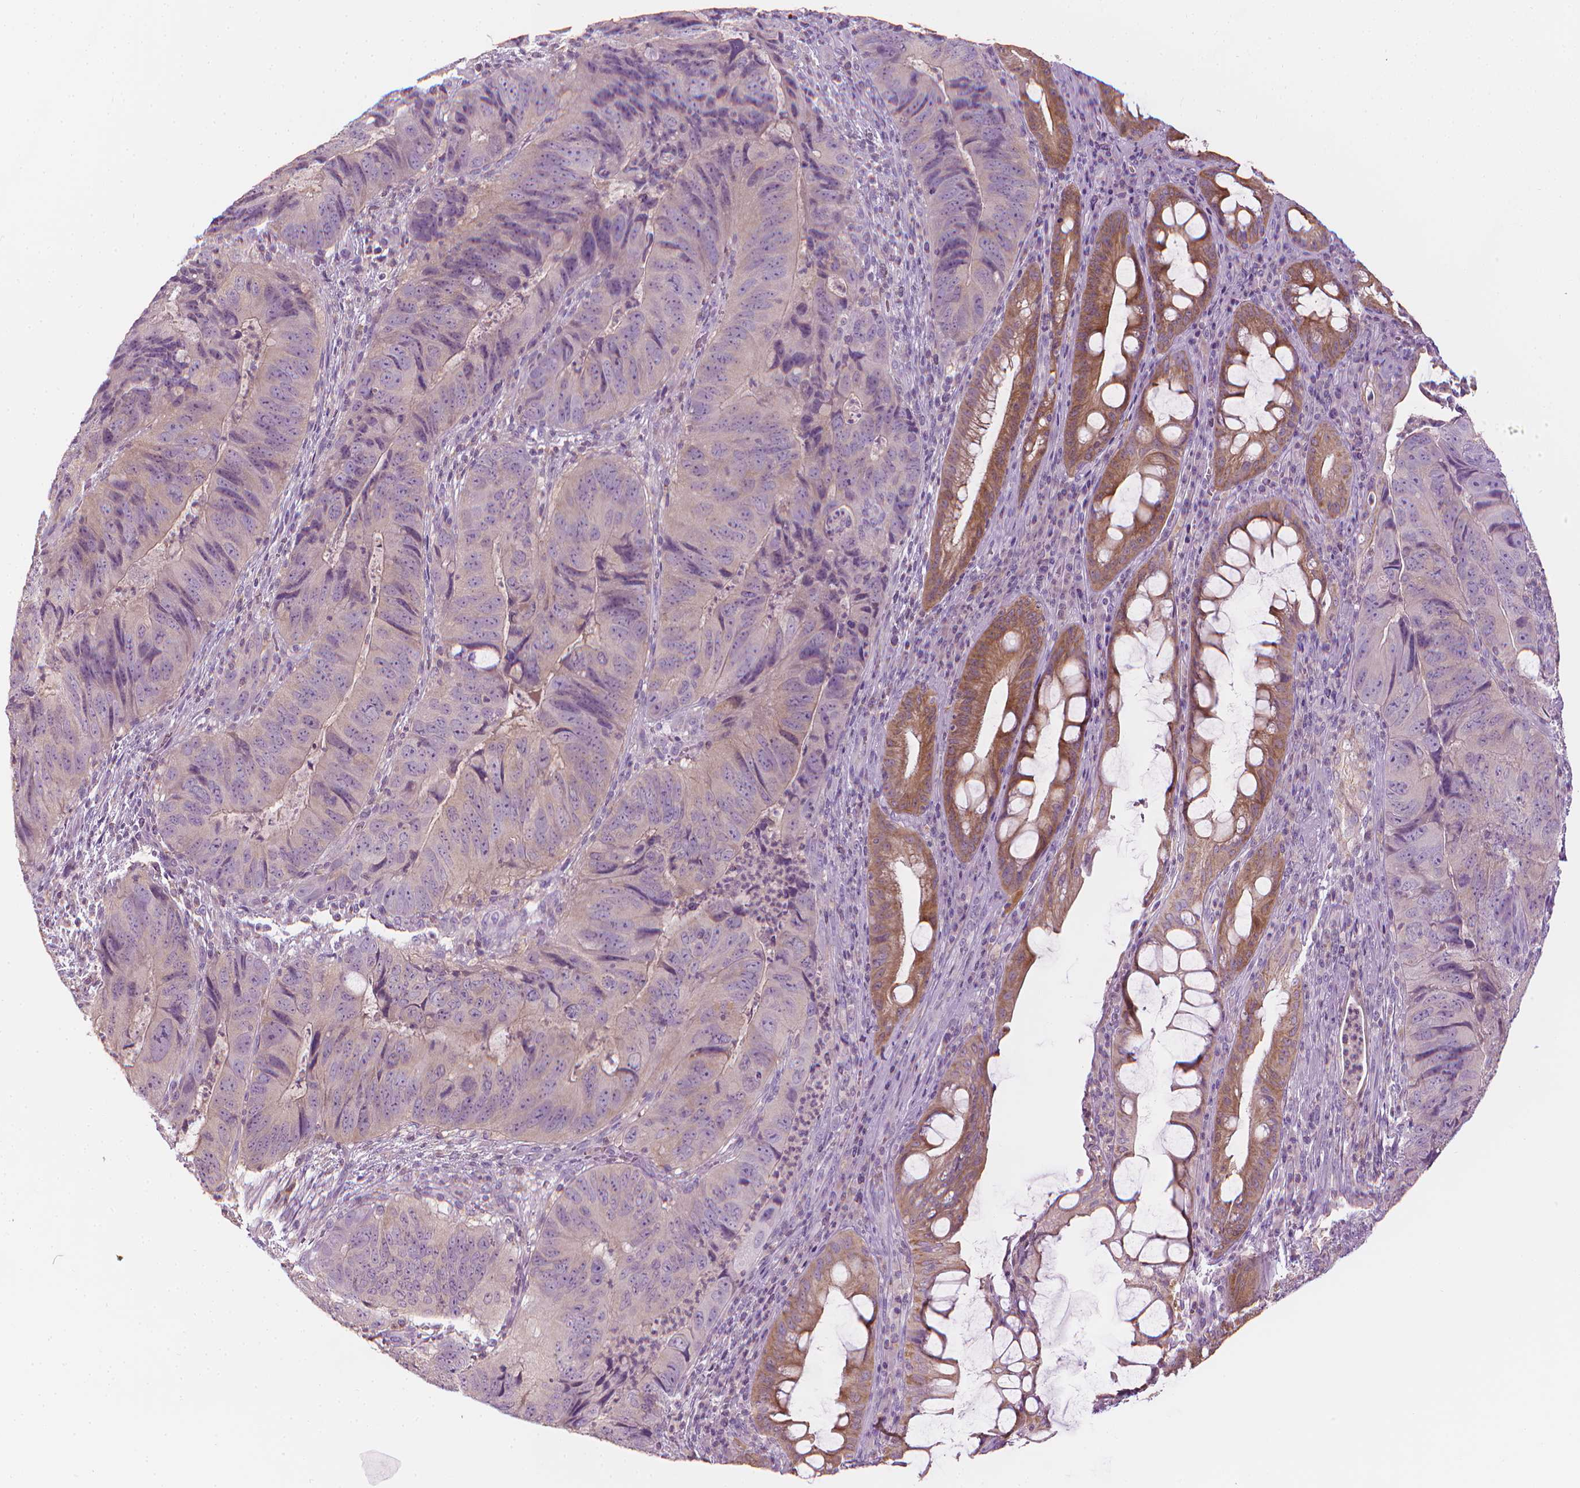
{"staining": {"intensity": "negative", "quantity": "none", "location": "none"}, "tissue": "colorectal cancer", "cell_type": "Tumor cells", "image_type": "cancer", "snomed": [{"axis": "morphology", "description": "Adenocarcinoma, NOS"}, {"axis": "topography", "description": "Colon"}], "caption": "IHC micrograph of colorectal adenocarcinoma stained for a protein (brown), which reveals no positivity in tumor cells.", "gene": "SHMT1", "patient": {"sex": "male", "age": 79}}